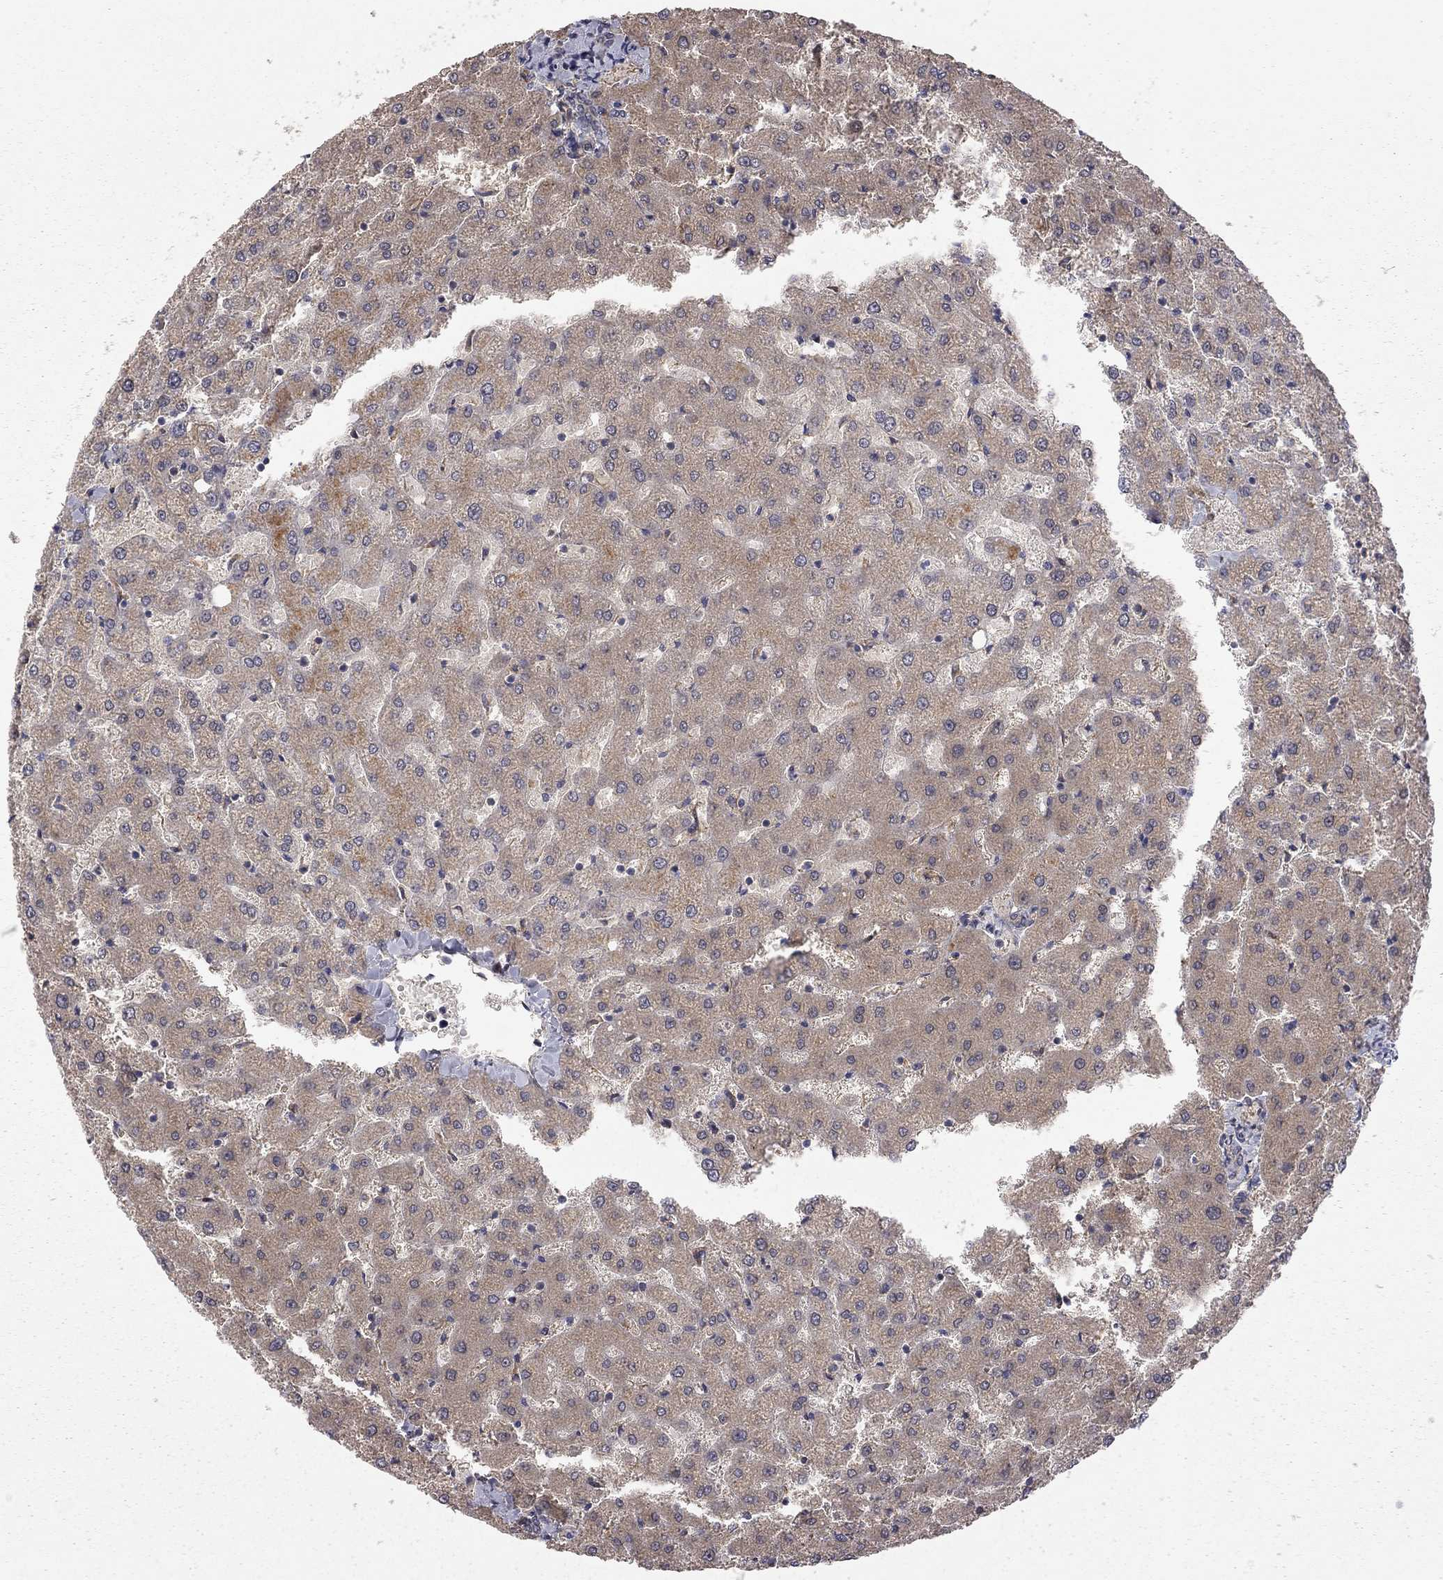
{"staining": {"intensity": "negative", "quantity": "none", "location": "none"}, "tissue": "liver", "cell_type": "Cholangiocytes", "image_type": "normal", "snomed": [{"axis": "morphology", "description": "Normal tissue, NOS"}, {"axis": "topography", "description": "Liver"}], "caption": "High power microscopy histopathology image of an IHC histopathology image of benign liver, revealing no significant staining in cholangiocytes.", "gene": "EXOC3L2", "patient": {"sex": "female", "age": 50}}